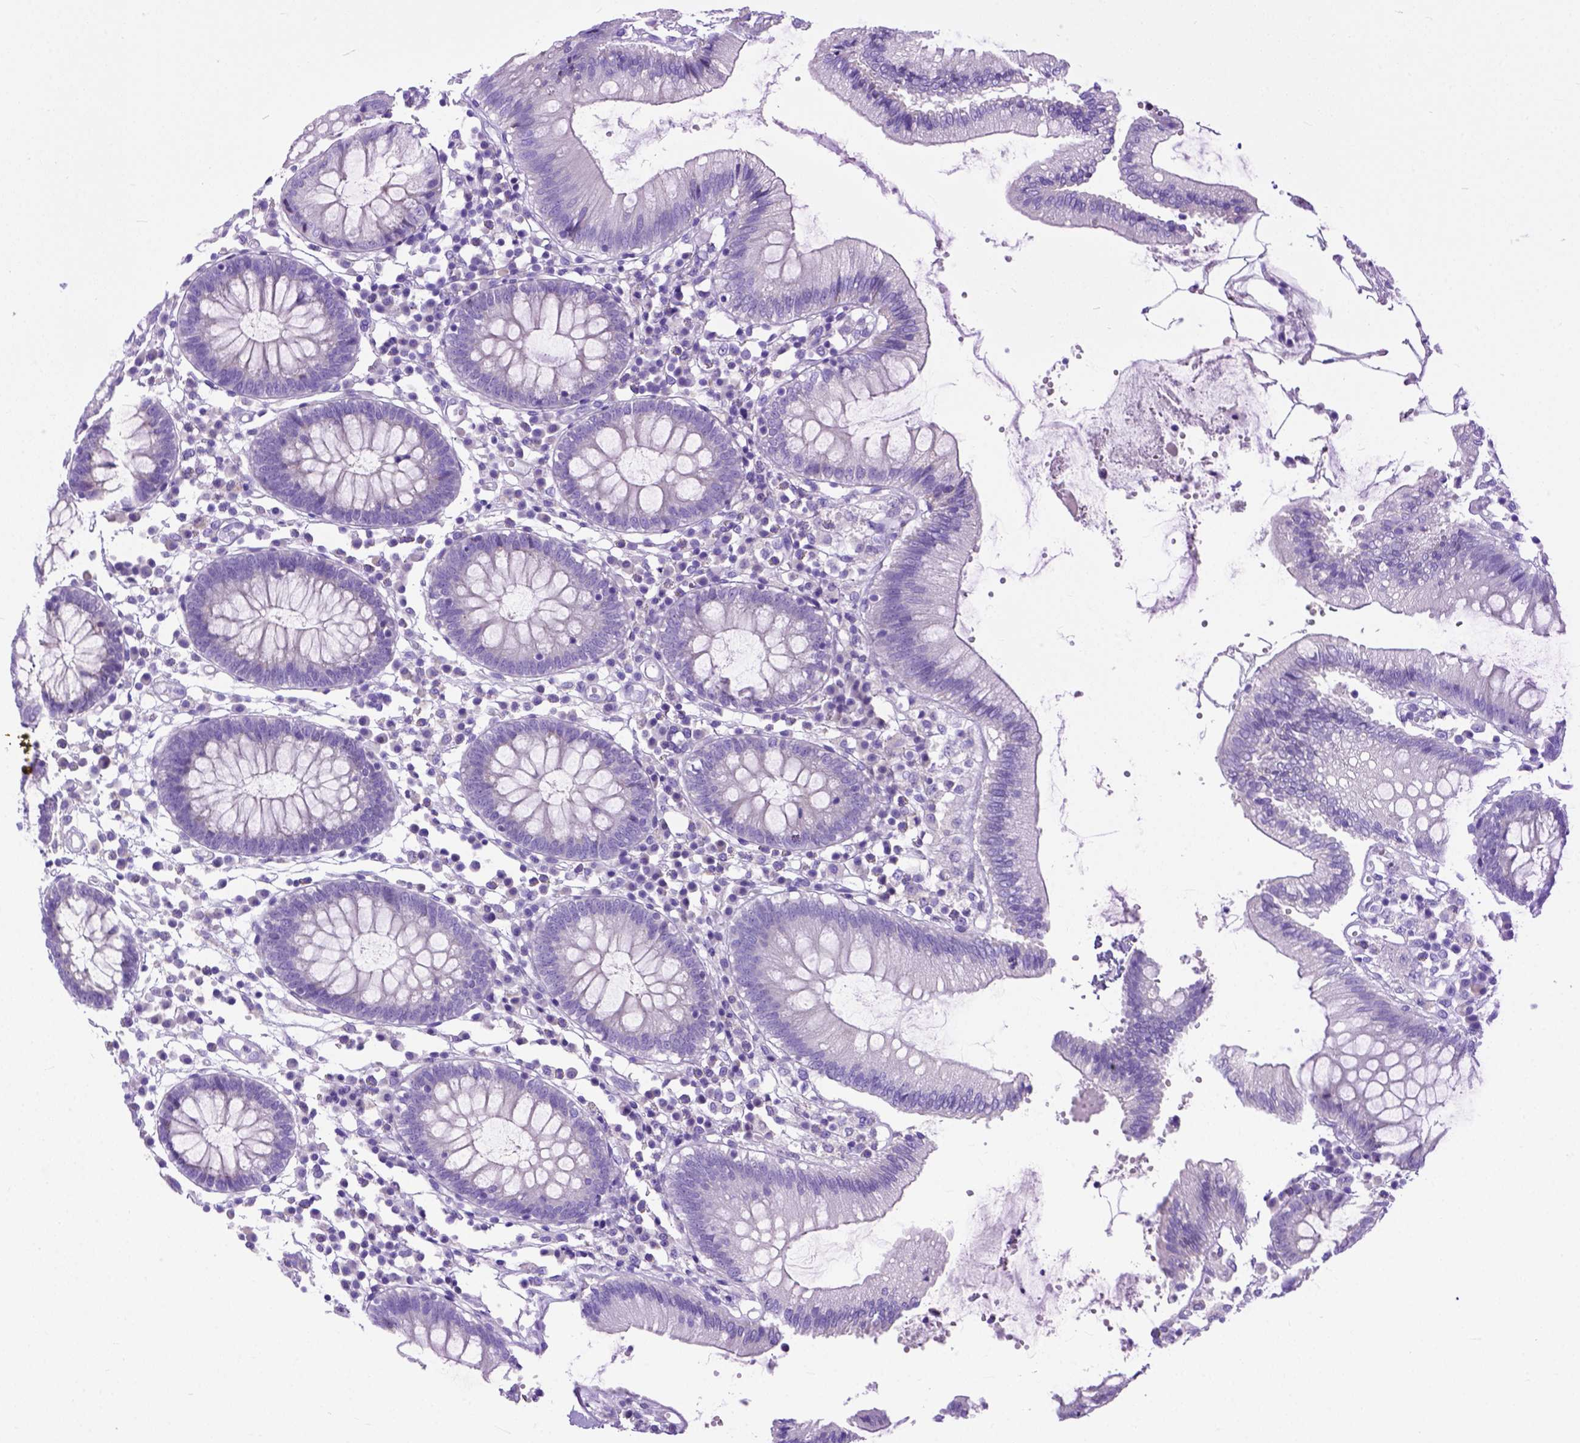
{"staining": {"intensity": "negative", "quantity": "none", "location": "none"}, "tissue": "colon", "cell_type": "Endothelial cells", "image_type": "normal", "snomed": [{"axis": "morphology", "description": "Normal tissue, NOS"}, {"axis": "morphology", "description": "Adenocarcinoma, NOS"}, {"axis": "topography", "description": "Colon"}], "caption": "Photomicrograph shows no protein expression in endothelial cells of benign colon. (DAB immunohistochemistry, high magnification).", "gene": "ODAD3", "patient": {"sex": "male", "age": 83}}